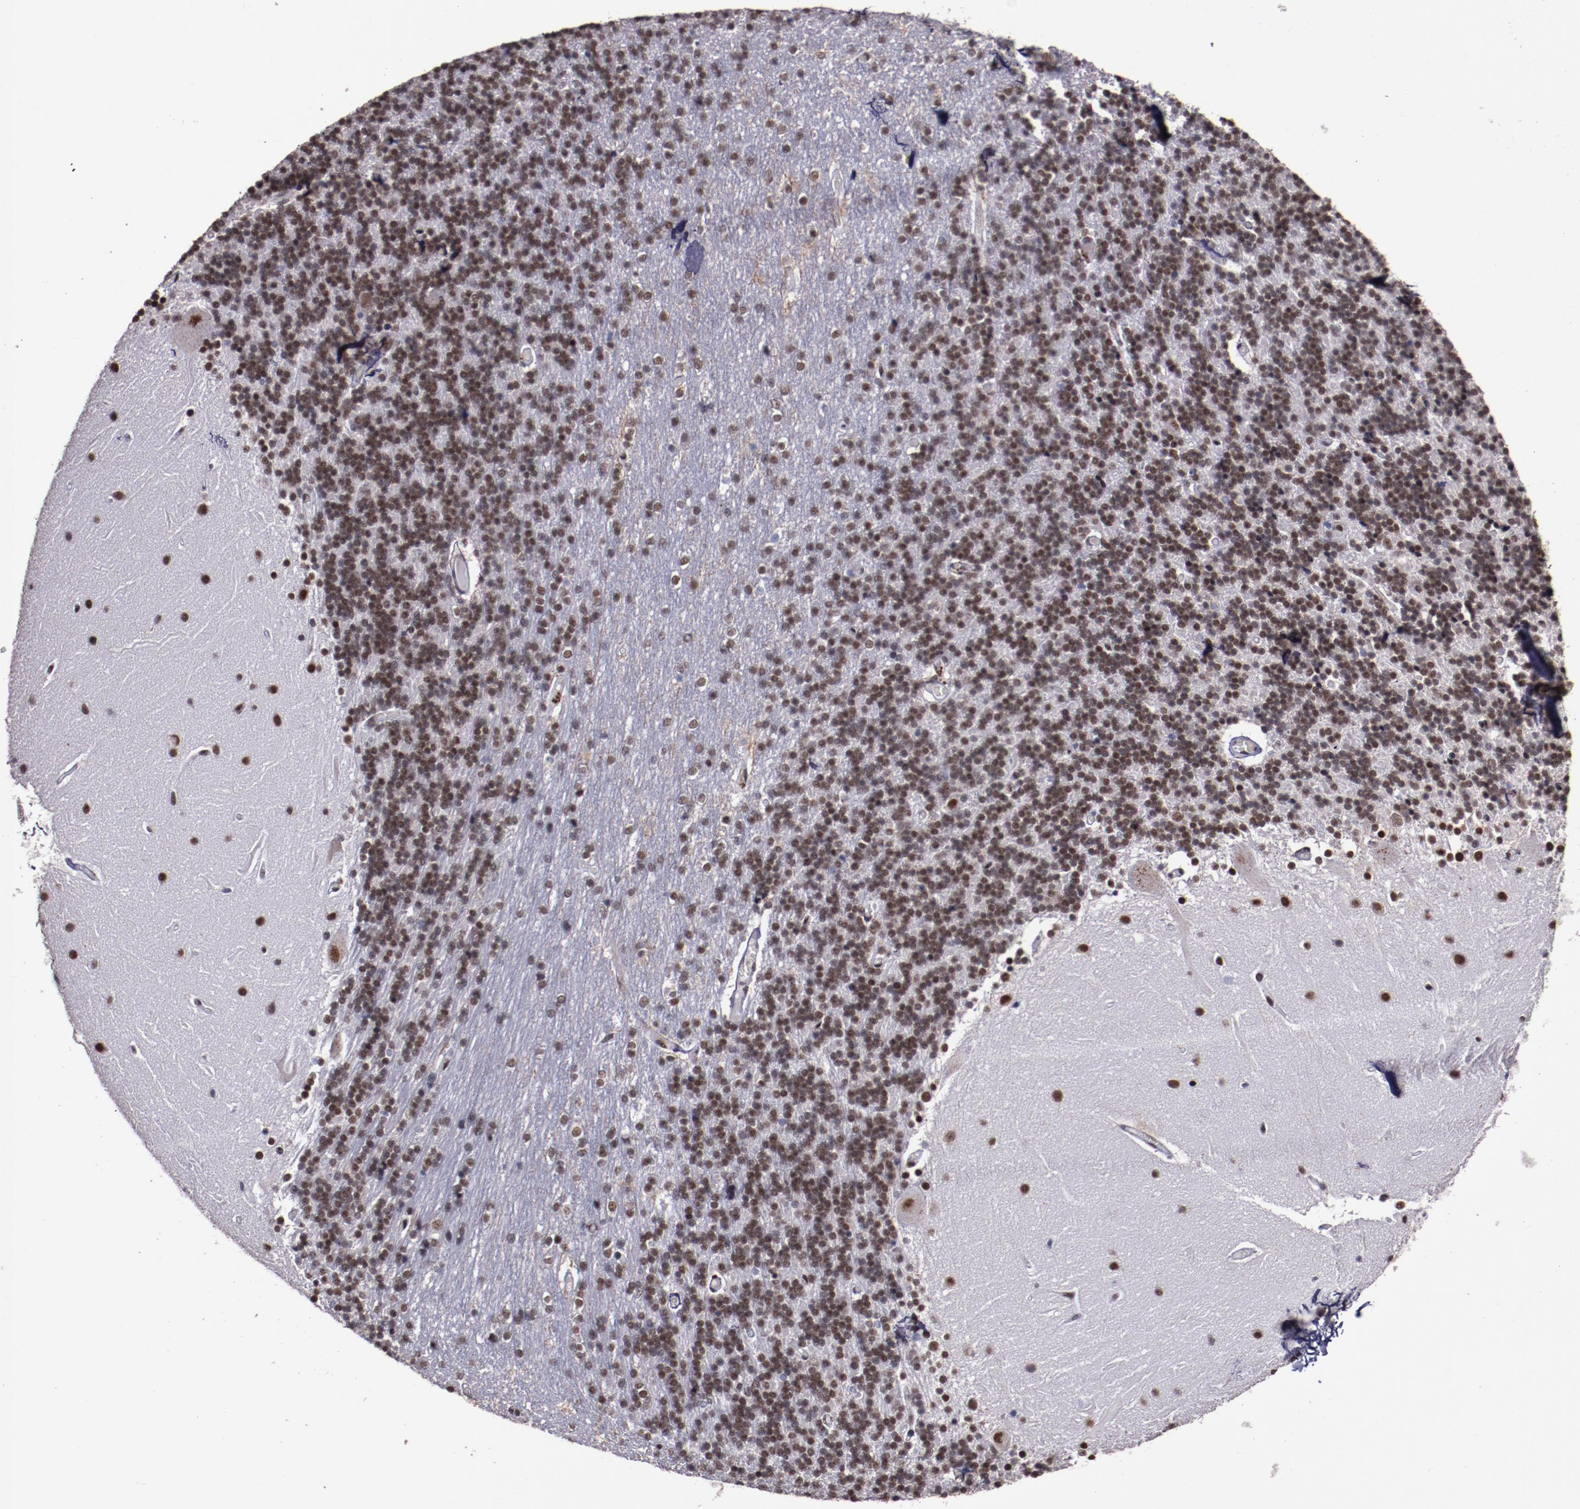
{"staining": {"intensity": "moderate", "quantity": "25%-75%", "location": "nuclear"}, "tissue": "cerebellum", "cell_type": "Cells in granular layer", "image_type": "normal", "snomed": [{"axis": "morphology", "description": "Normal tissue, NOS"}, {"axis": "topography", "description": "Cerebellum"}], "caption": "Immunohistochemistry of normal cerebellum demonstrates medium levels of moderate nuclear expression in about 25%-75% of cells in granular layer.", "gene": "PPP4R3A", "patient": {"sex": "female", "age": 54}}